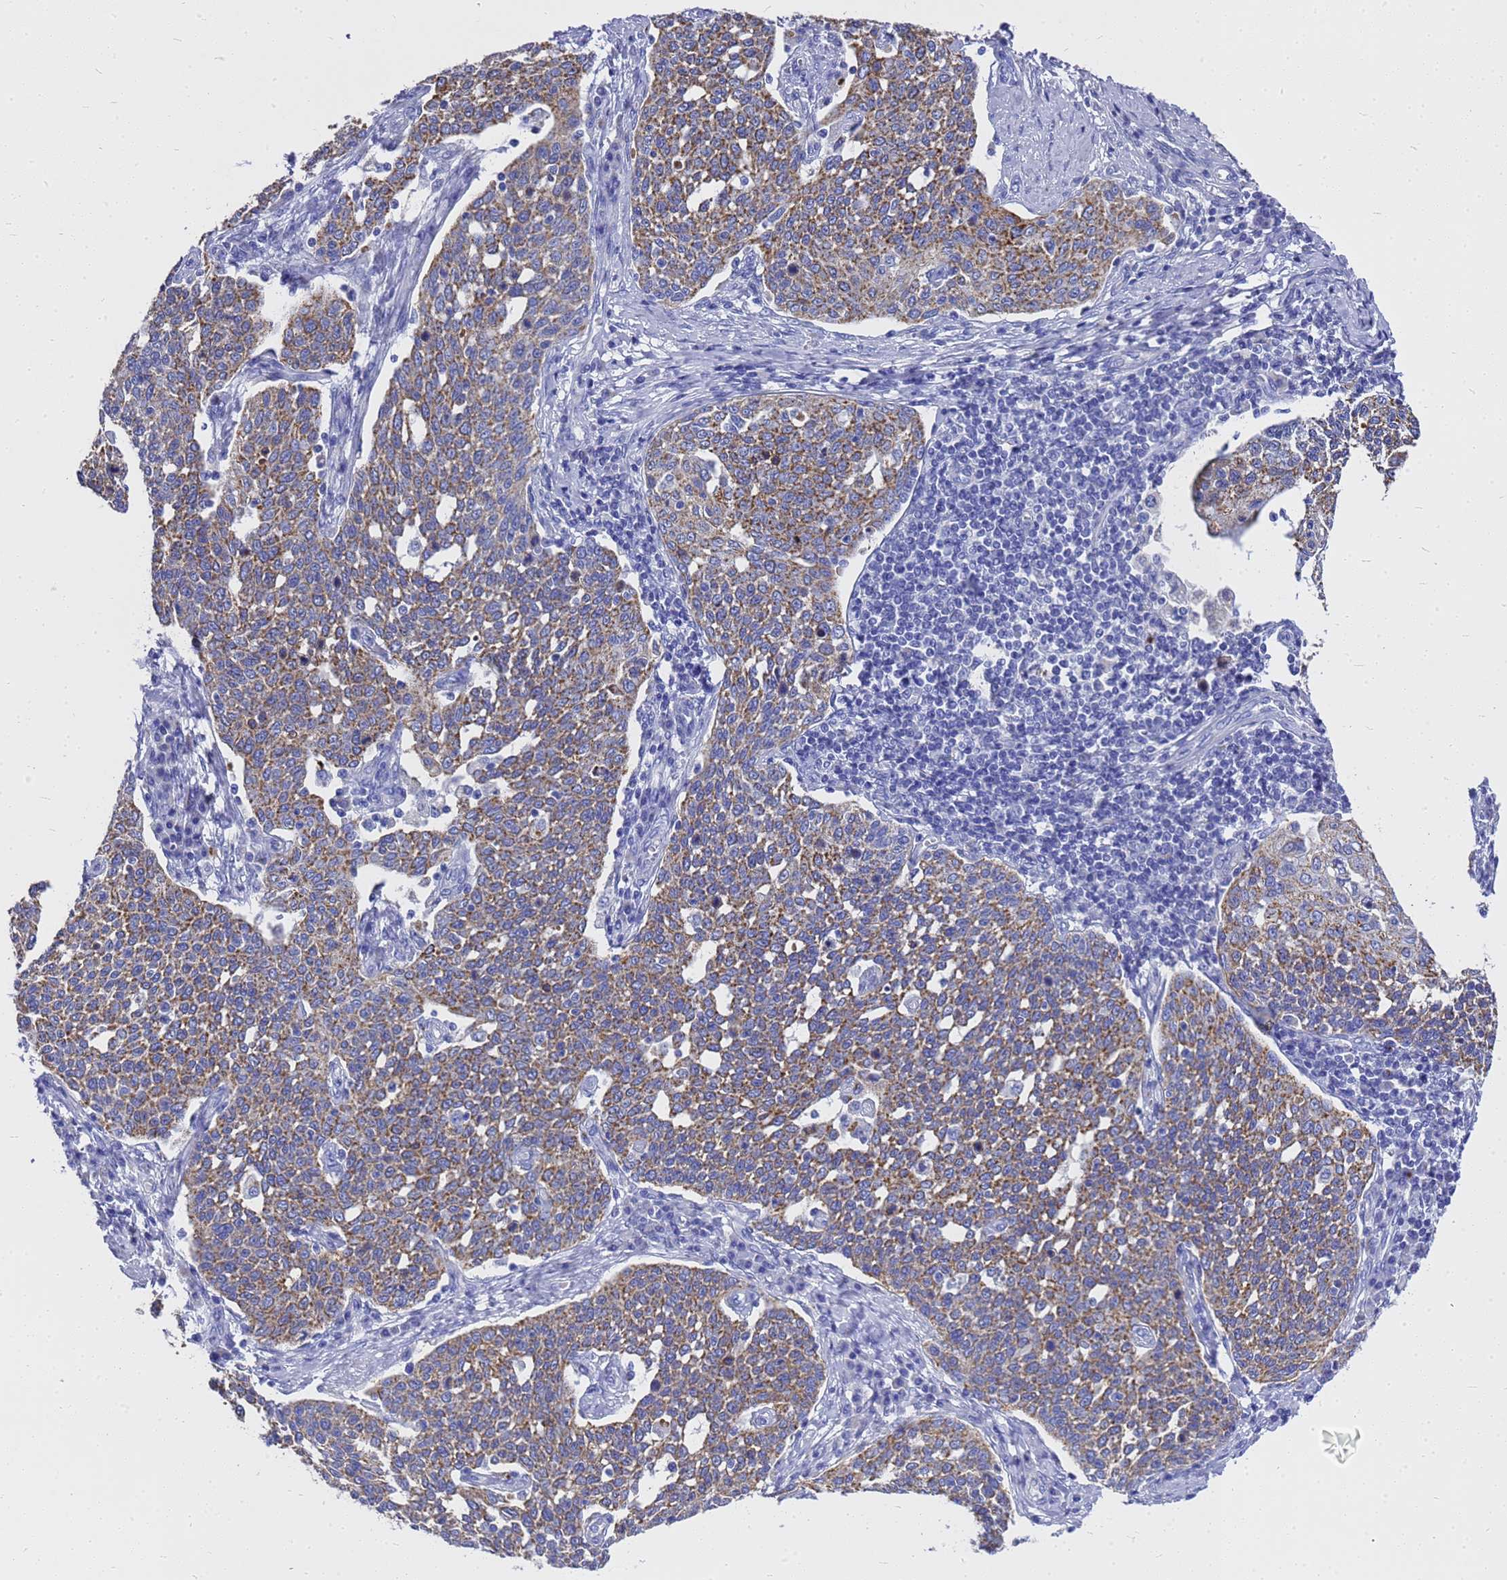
{"staining": {"intensity": "moderate", "quantity": ">75%", "location": "cytoplasmic/membranous"}, "tissue": "cervical cancer", "cell_type": "Tumor cells", "image_type": "cancer", "snomed": [{"axis": "morphology", "description": "Squamous cell carcinoma, NOS"}, {"axis": "topography", "description": "Cervix"}], "caption": "The image demonstrates staining of squamous cell carcinoma (cervical), revealing moderate cytoplasmic/membranous protein expression (brown color) within tumor cells. The staining was performed using DAB, with brown indicating positive protein expression. Nuclei are stained blue with hematoxylin.", "gene": "OR52E2", "patient": {"sex": "female", "age": 34}}